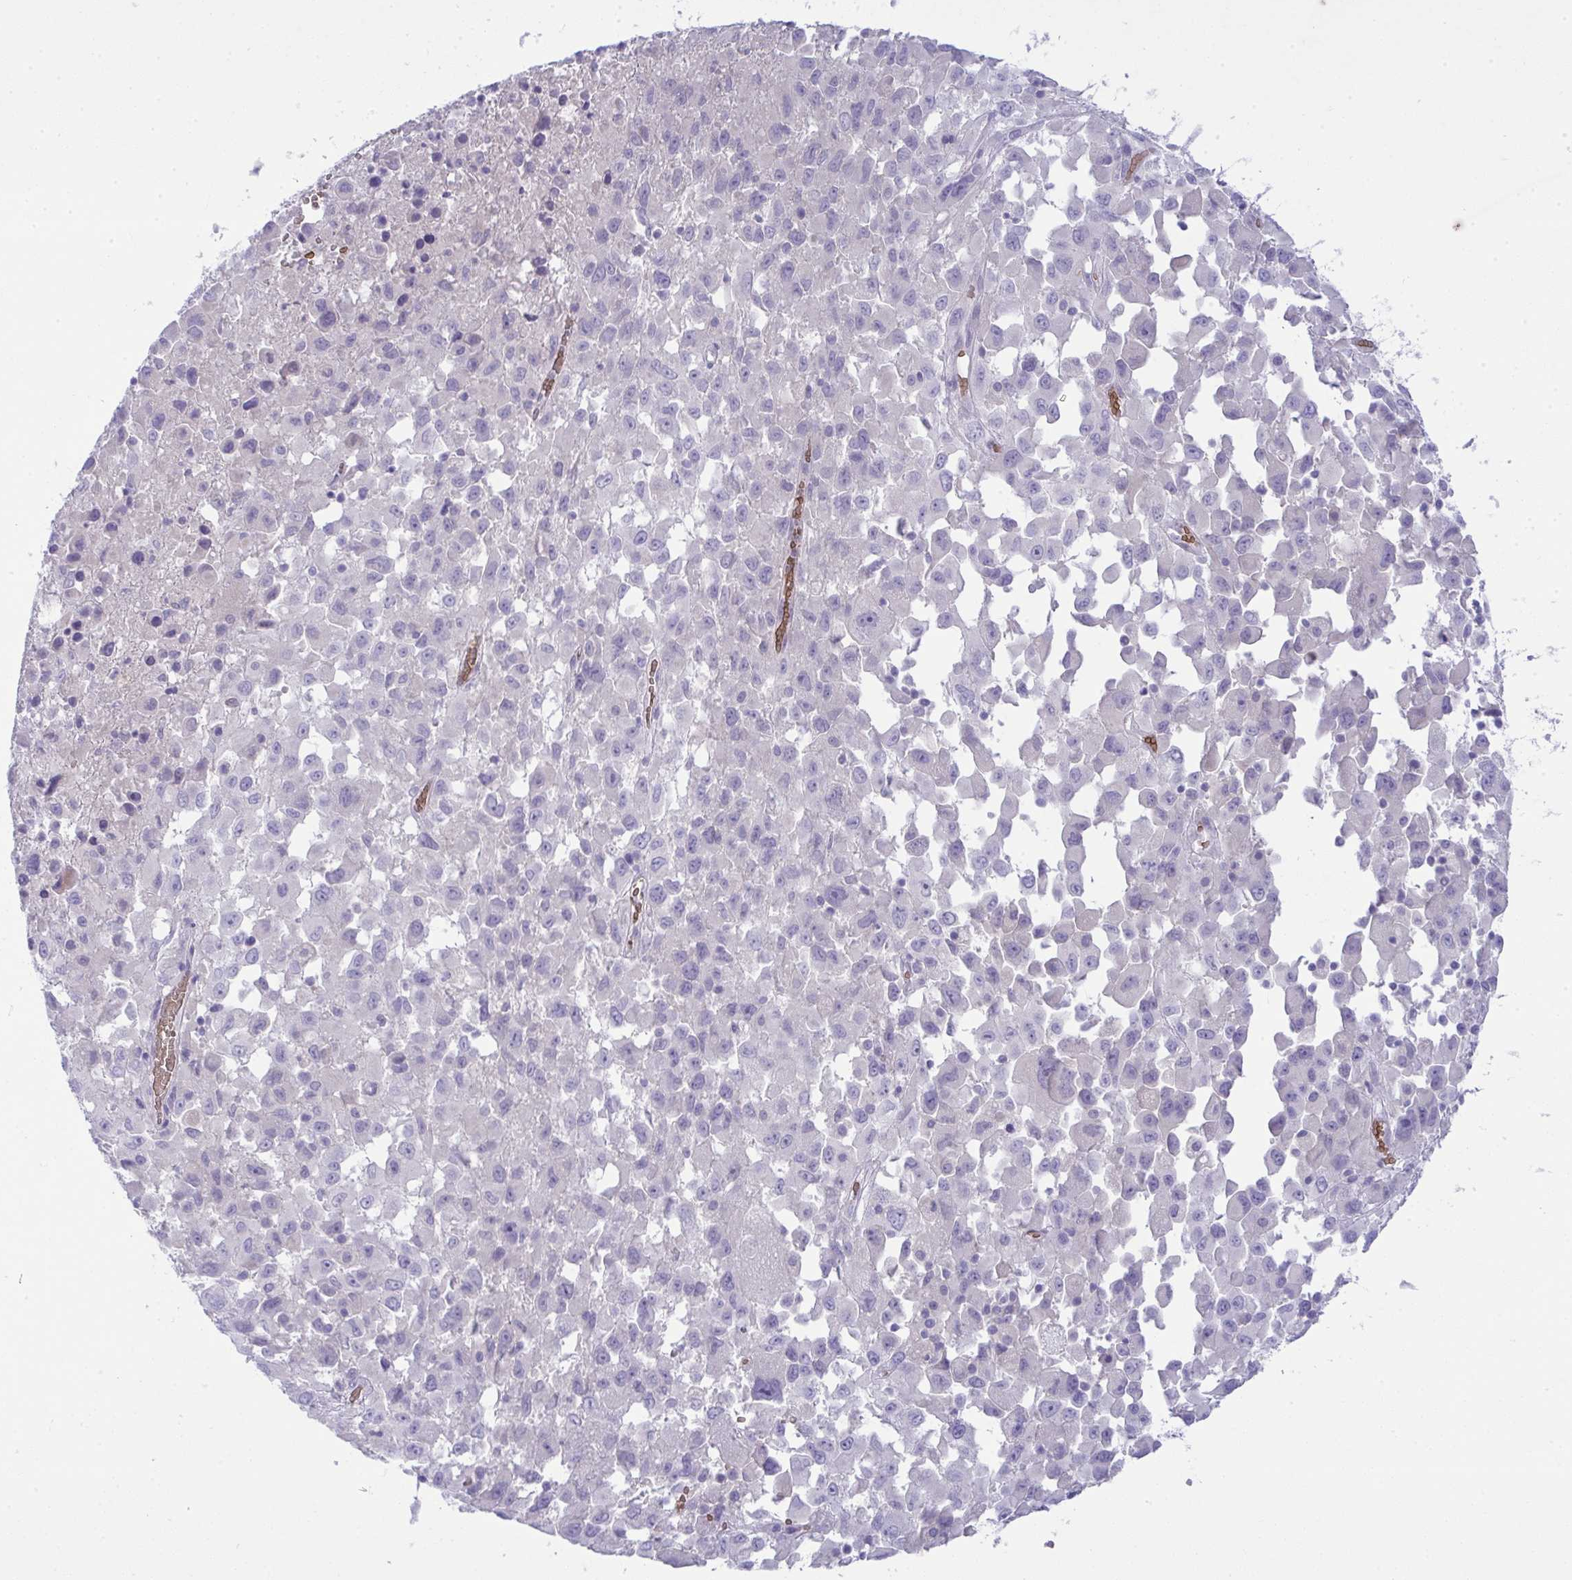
{"staining": {"intensity": "negative", "quantity": "none", "location": "none"}, "tissue": "melanoma", "cell_type": "Tumor cells", "image_type": "cancer", "snomed": [{"axis": "morphology", "description": "Malignant melanoma, Metastatic site"}, {"axis": "topography", "description": "Soft tissue"}], "caption": "Melanoma was stained to show a protein in brown. There is no significant staining in tumor cells.", "gene": "SPTB", "patient": {"sex": "male", "age": 50}}